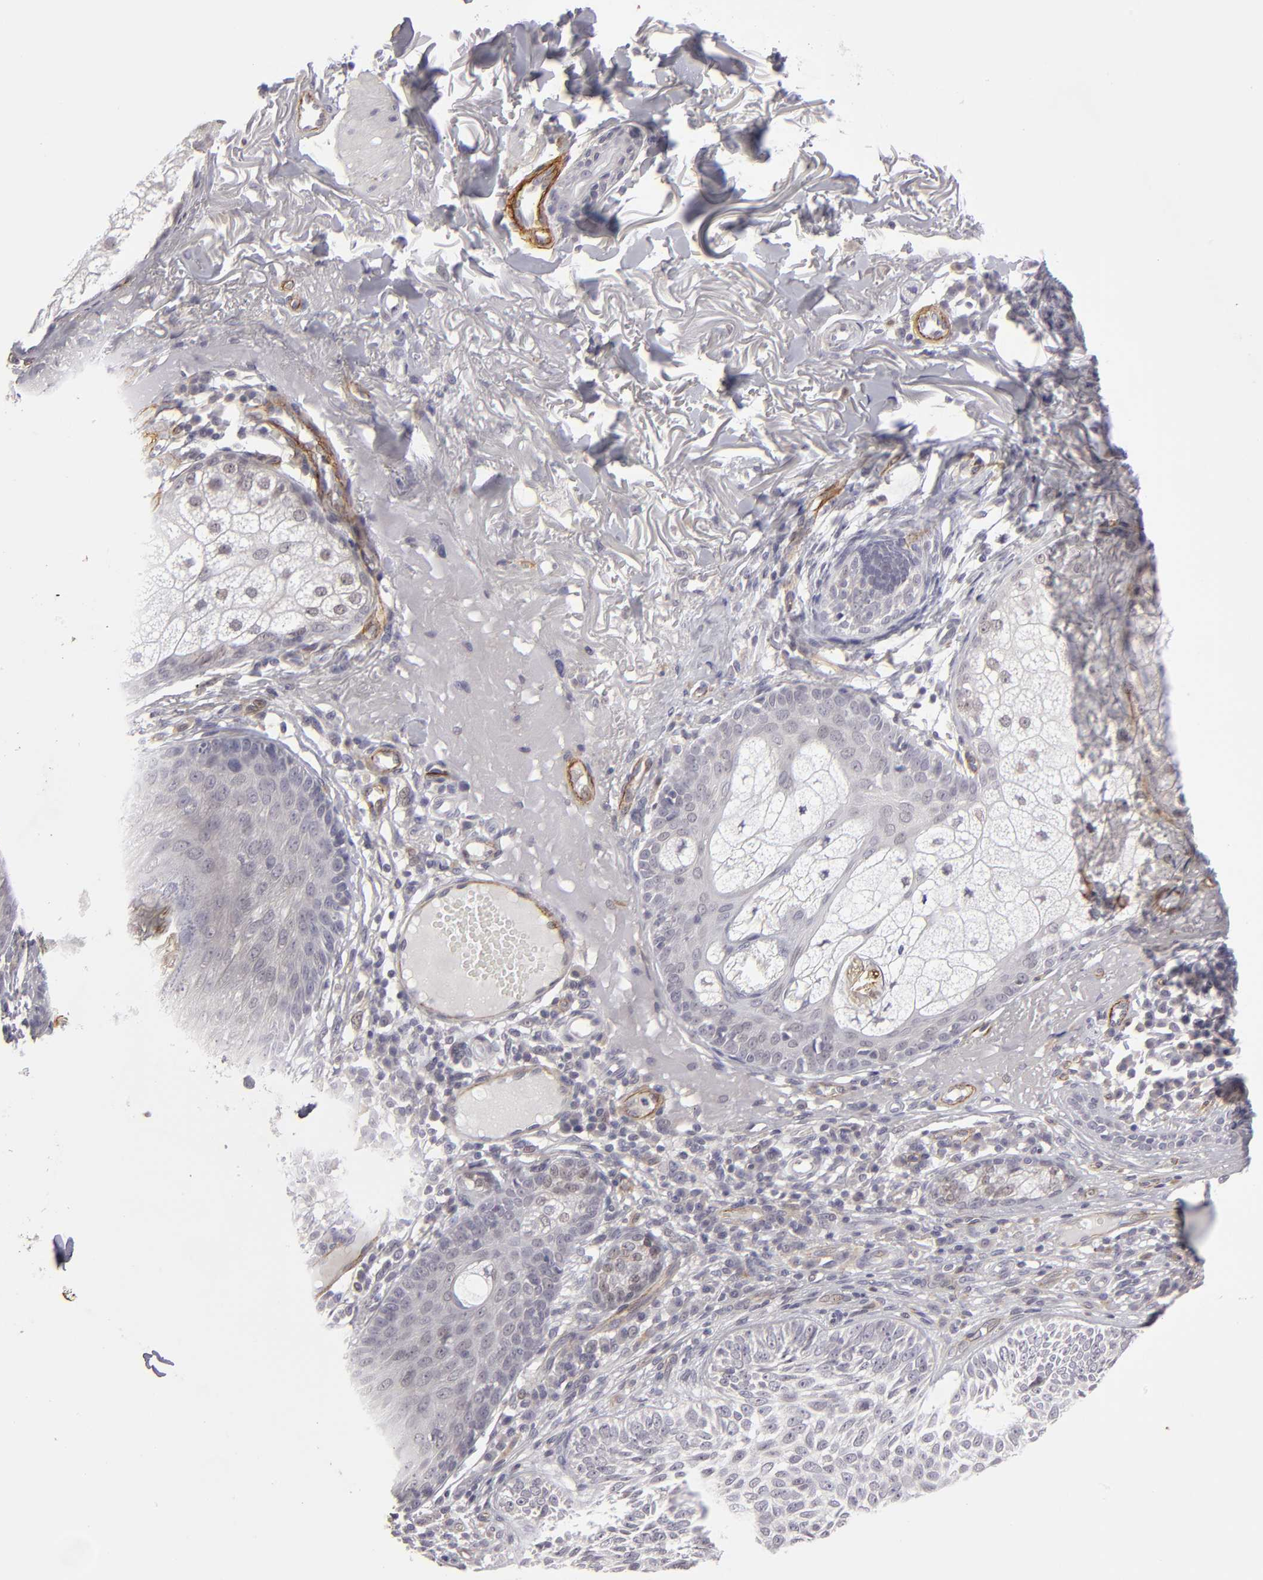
{"staining": {"intensity": "weak", "quantity": "<25%", "location": "cytoplasmic/membranous"}, "tissue": "skin cancer", "cell_type": "Tumor cells", "image_type": "cancer", "snomed": [{"axis": "morphology", "description": "Basal cell carcinoma"}, {"axis": "topography", "description": "Skin"}], "caption": "An immunohistochemistry histopathology image of skin cancer is shown. There is no staining in tumor cells of skin cancer.", "gene": "ZNF175", "patient": {"sex": "male", "age": 74}}